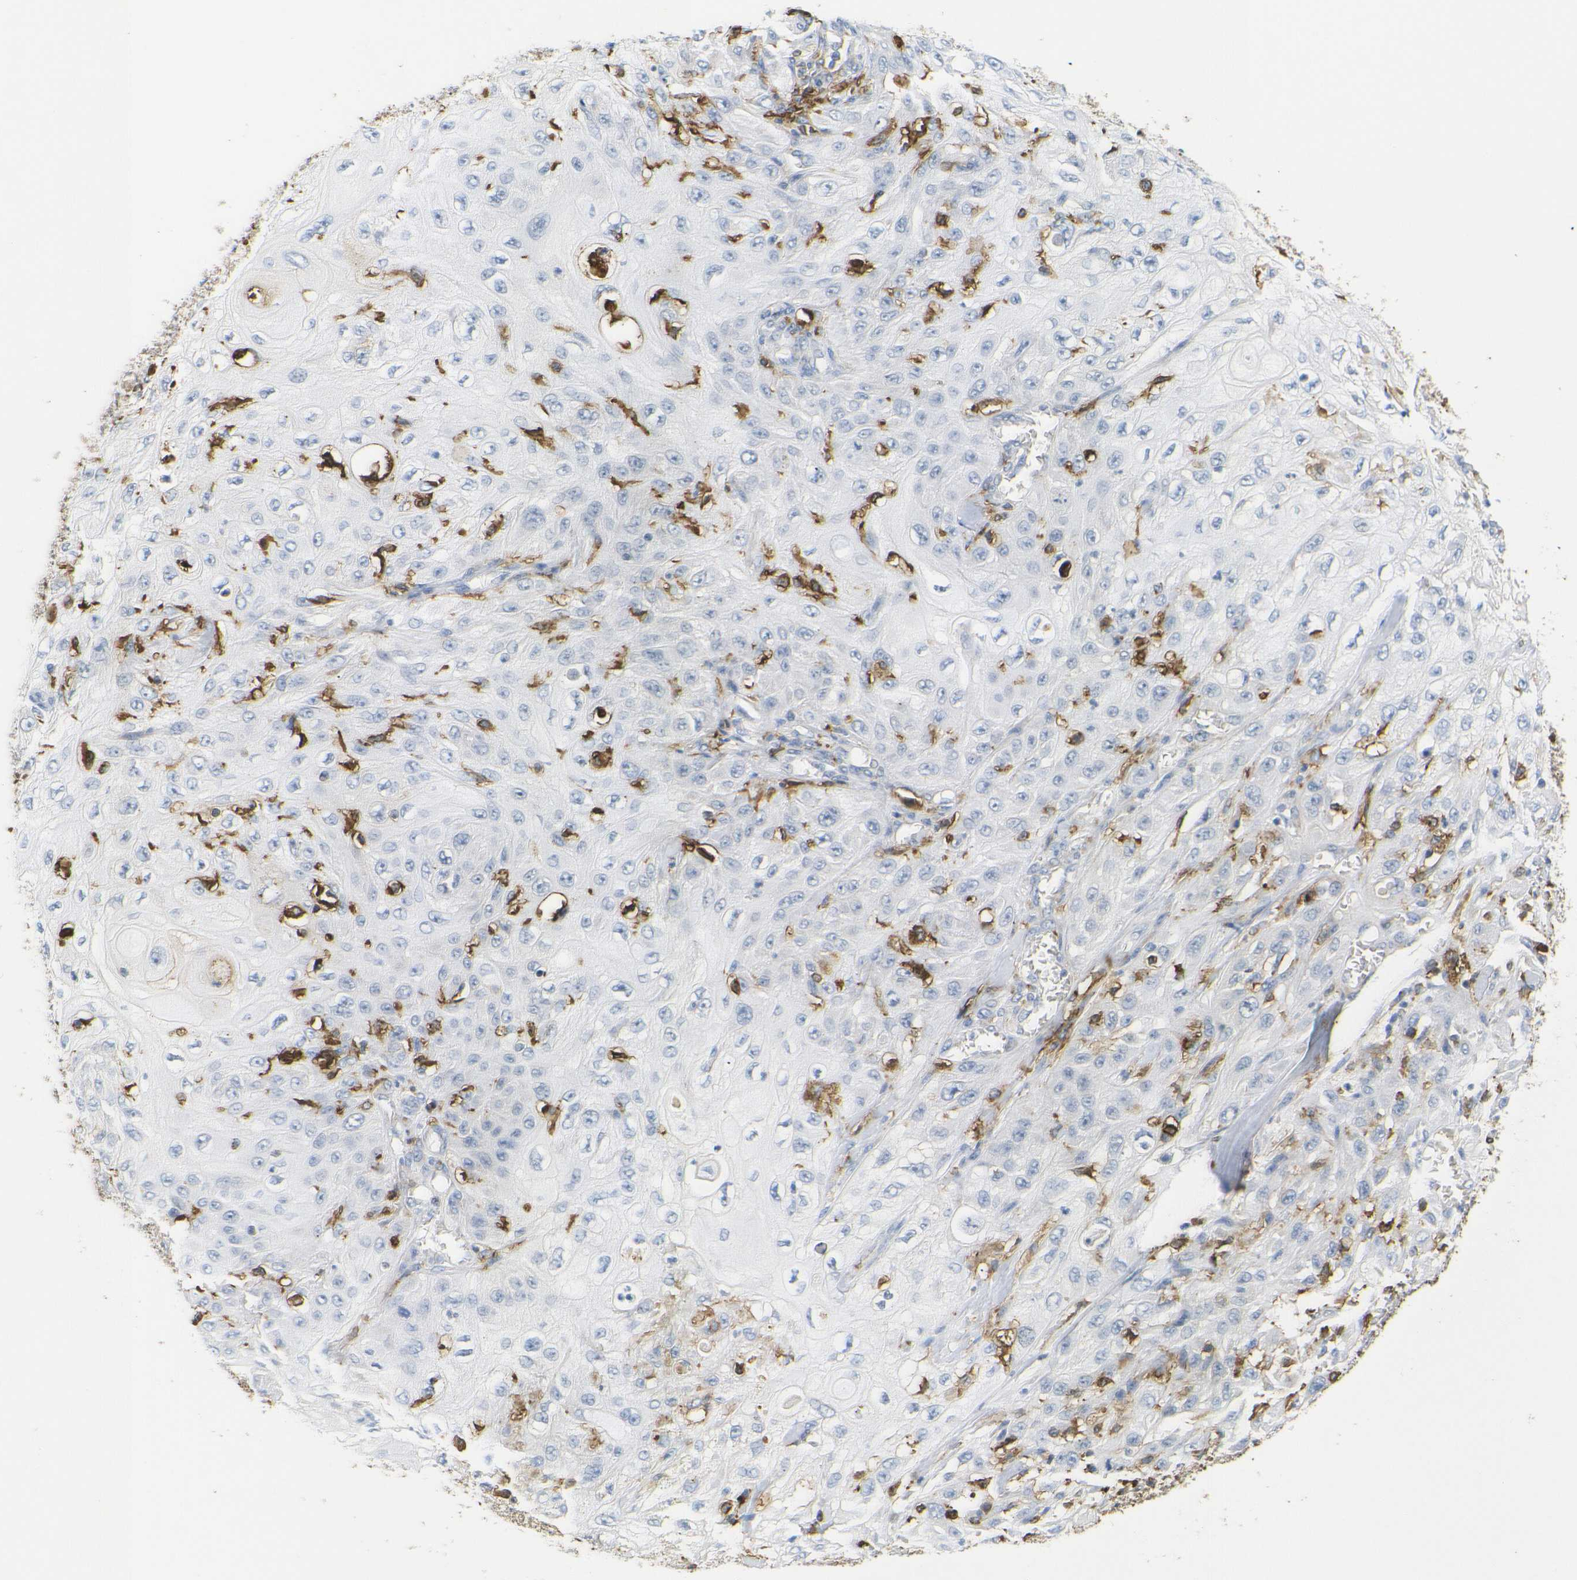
{"staining": {"intensity": "negative", "quantity": "none", "location": "none"}, "tissue": "skin cancer", "cell_type": "Tumor cells", "image_type": "cancer", "snomed": [{"axis": "morphology", "description": "Squamous cell carcinoma, NOS"}, {"axis": "morphology", "description": "Squamous cell carcinoma, metastatic, NOS"}, {"axis": "topography", "description": "Skin"}, {"axis": "topography", "description": "Lymph node"}], "caption": "Tumor cells show no significant protein positivity in squamous cell carcinoma (skin). (Stains: DAB (3,3'-diaminobenzidine) immunohistochemistry (IHC) with hematoxylin counter stain, Microscopy: brightfield microscopy at high magnification).", "gene": "HLA-DQB1", "patient": {"sex": "male", "age": 75}}